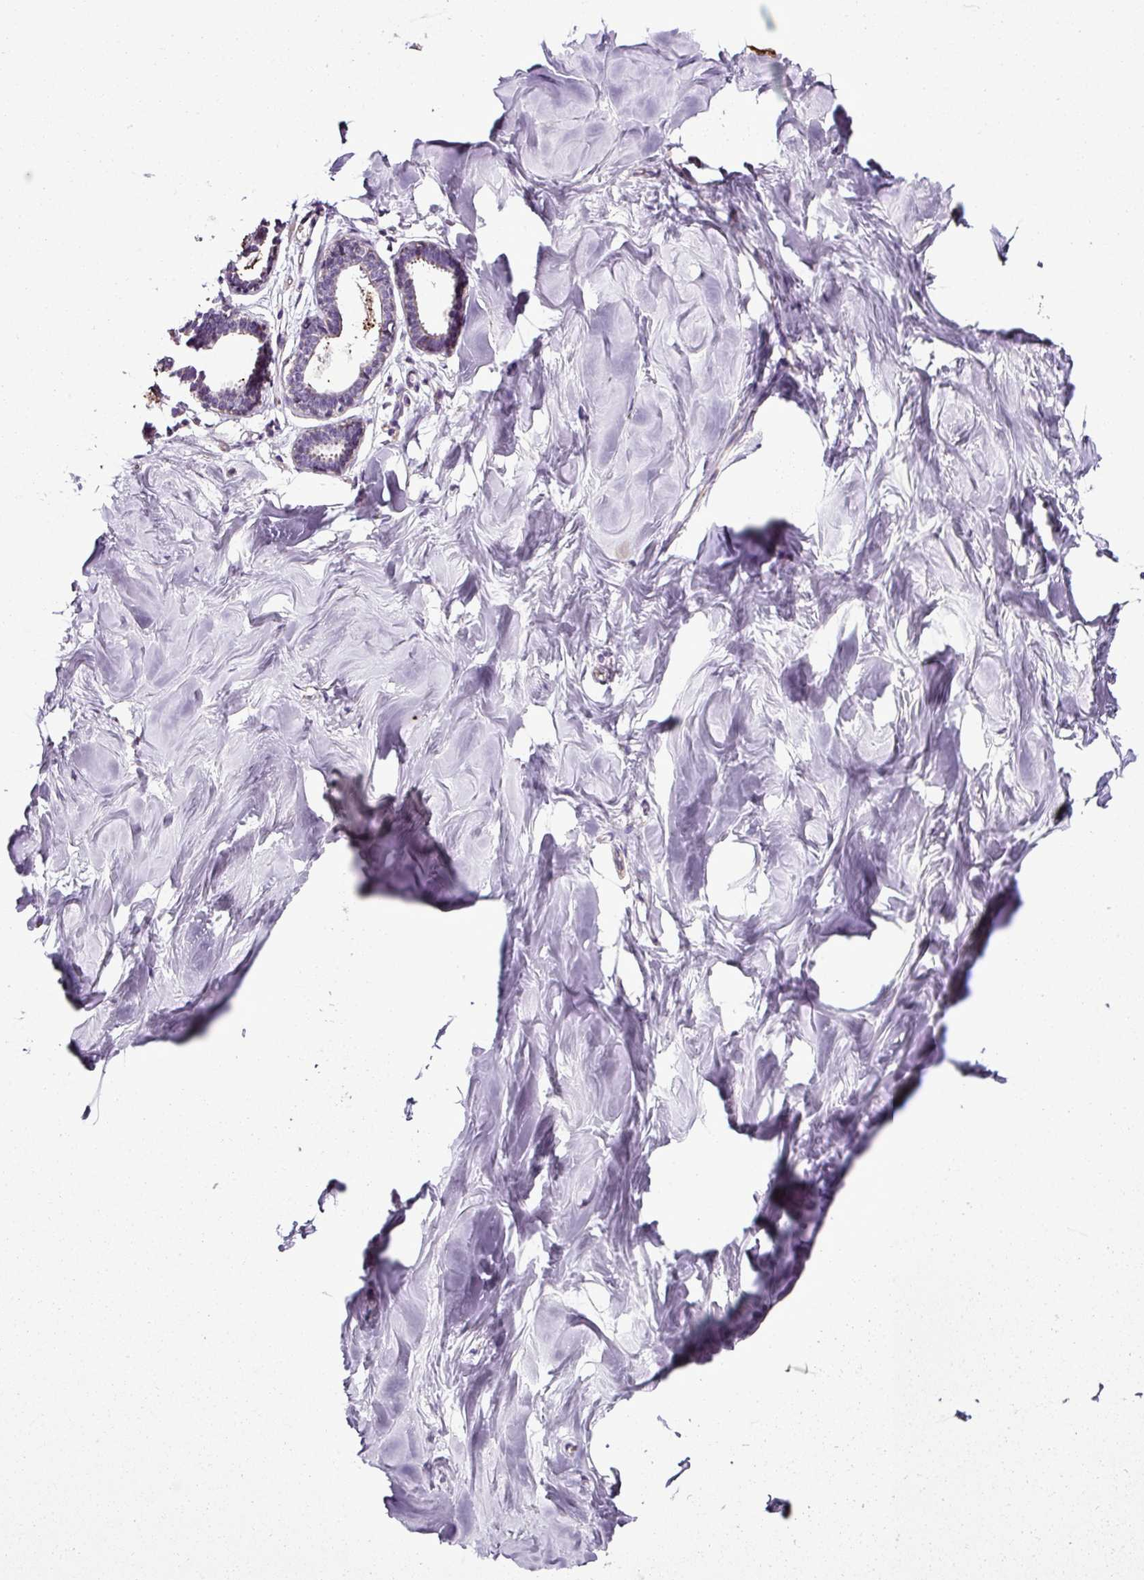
{"staining": {"intensity": "negative", "quantity": "none", "location": "none"}, "tissue": "breast", "cell_type": "Adipocytes", "image_type": "normal", "snomed": [{"axis": "morphology", "description": "Normal tissue, NOS"}, {"axis": "topography", "description": "Breast"}], "caption": "High power microscopy histopathology image of an immunohistochemistry histopathology image of benign breast, revealing no significant expression in adipocytes. Nuclei are stained in blue.", "gene": "DPAGT1", "patient": {"sex": "female", "age": 23}}